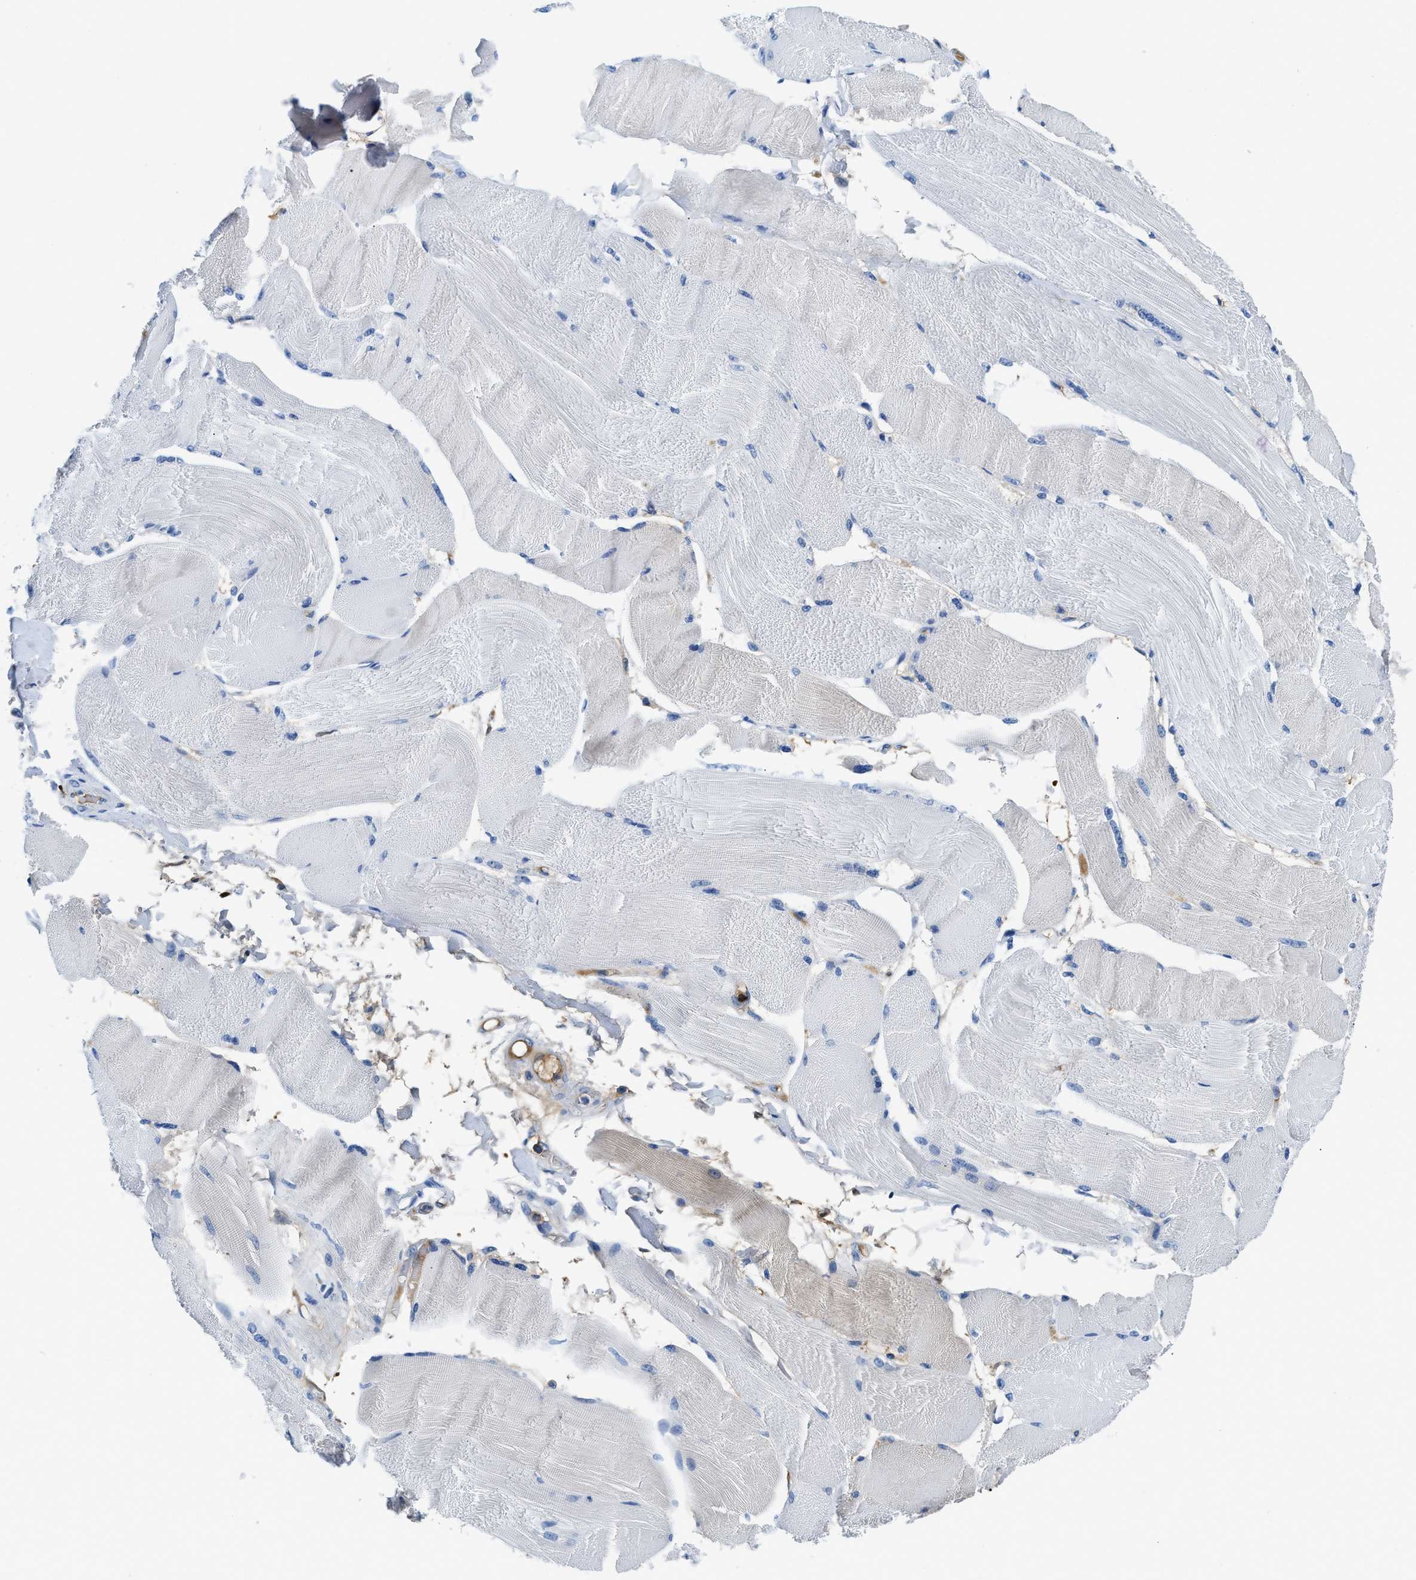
{"staining": {"intensity": "negative", "quantity": "none", "location": "none"}, "tissue": "skeletal muscle", "cell_type": "Myocytes", "image_type": "normal", "snomed": [{"axis": "morphology", "description": "Normal tissue, NOS"}, {"axis": "topography", "description": "Skin"}, {"axis": "topography", "description": "Skeletal muscle"}], "caption": "High magnification brightfield microscopy of unremarkable skeletal muscle stained with DAB (3,3'-diaminobenzidine) (brown) and counterstained with hematoxylin (blue): myocytes show no significant expression. (Immunohistochemistry, brightfield microscopy, high magnification).", "gene": "GC", "patient": {"sex": "male", "age": 83}}